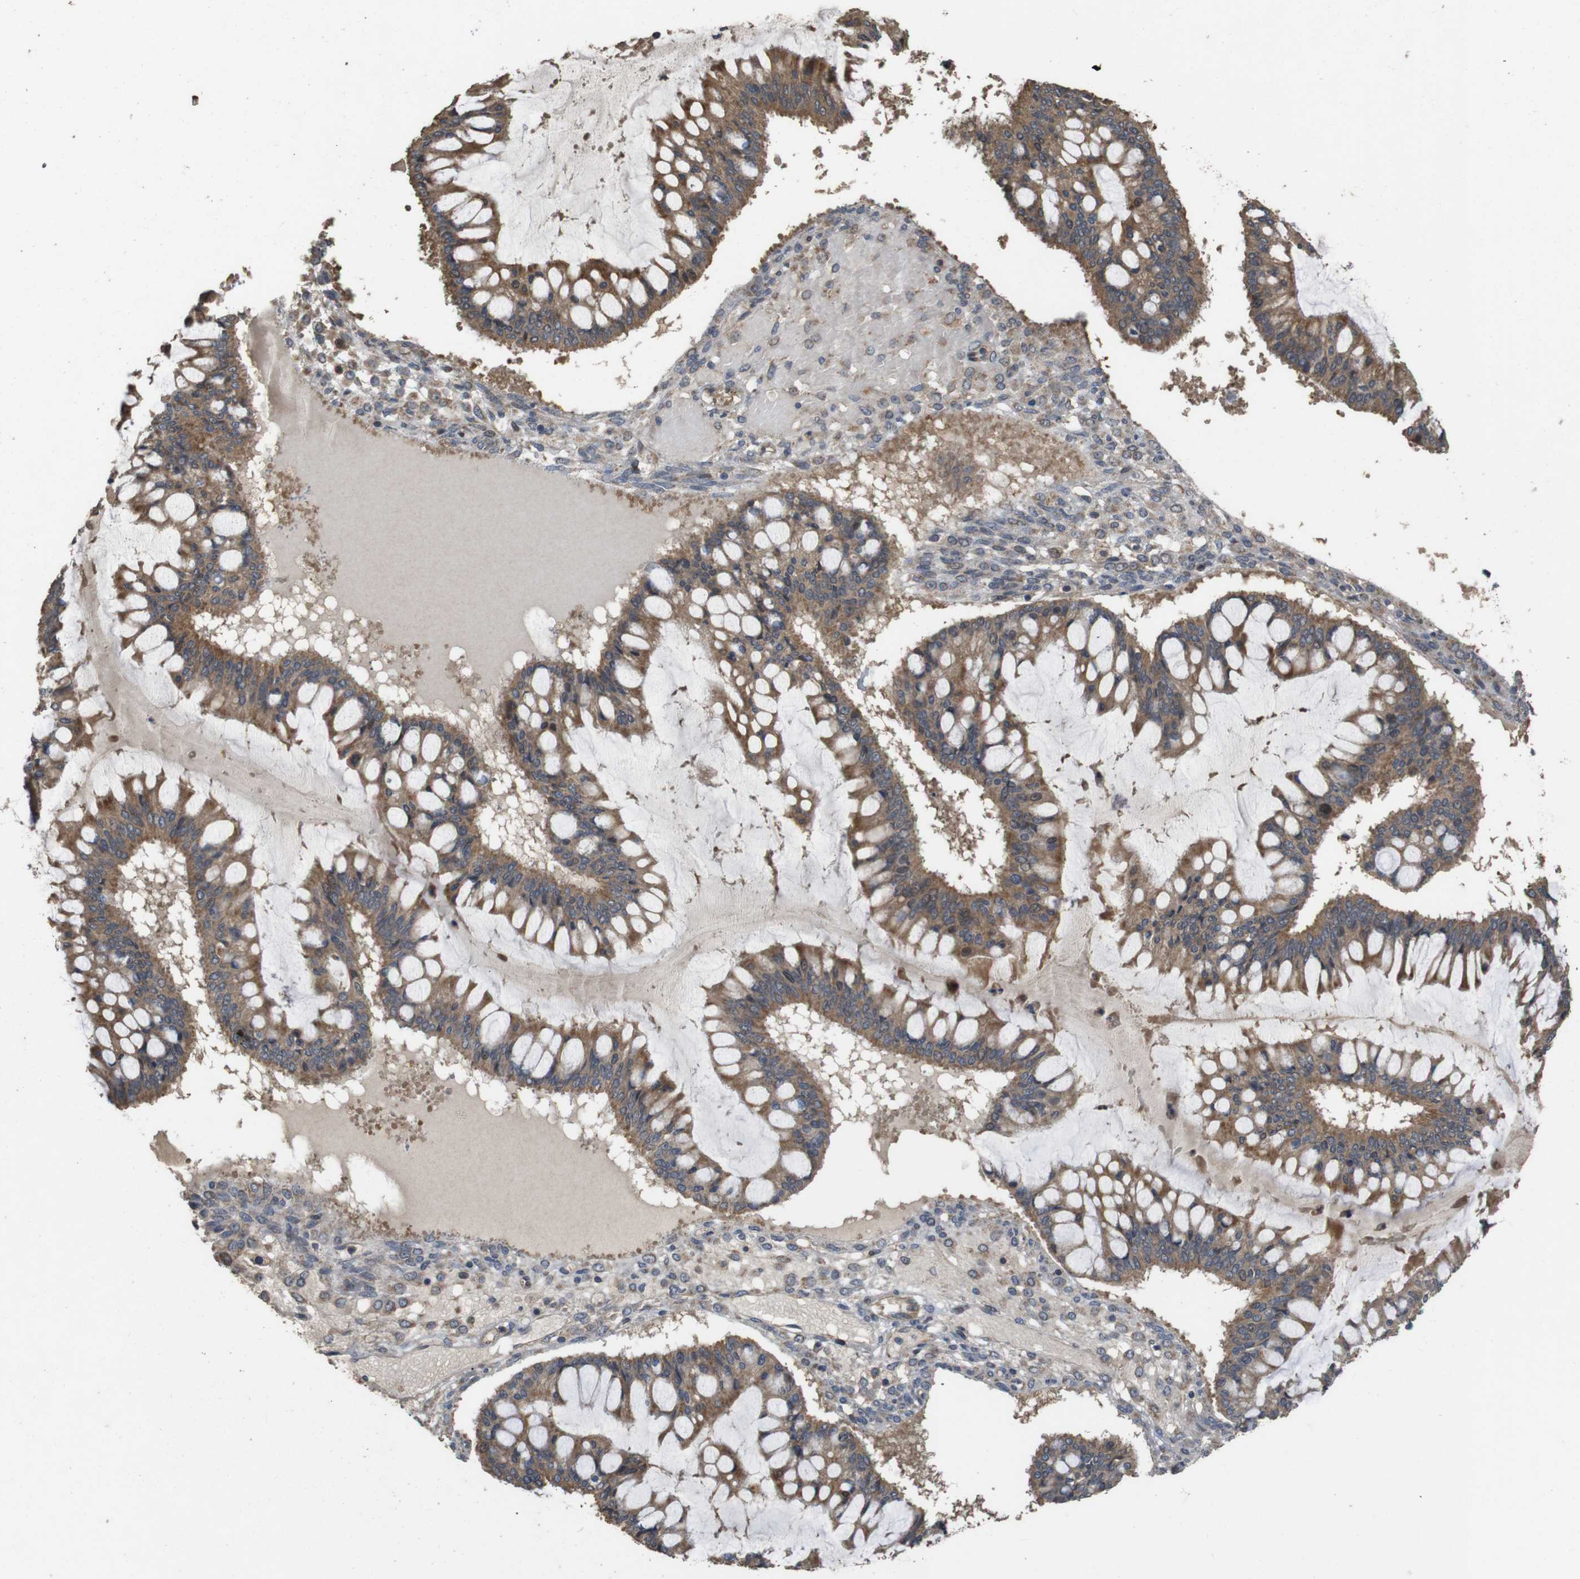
{"staining": {"intensity": "moderate", "quantity": ">75%", "location": "cytoplasmic/membranous"}, "tissue": "ovarian cancer", "cell_type": "Tumor cells", "image_type": "cancer", "snomed": [{"axis": "morphology", "description": "Cystadenocarcinoma, mucinous, NOS"}, {"axis": "topography", "description": "Ovary"}], "caption": "Ovarian mucinous cystadenocarcinoma stained for a protein (brown) displays moderate cytoplasmic/membranous positive staining in about >75% of tumor cells.", "gene": "PCDHB10", "patient": {"sex": "female", "age": 73}}